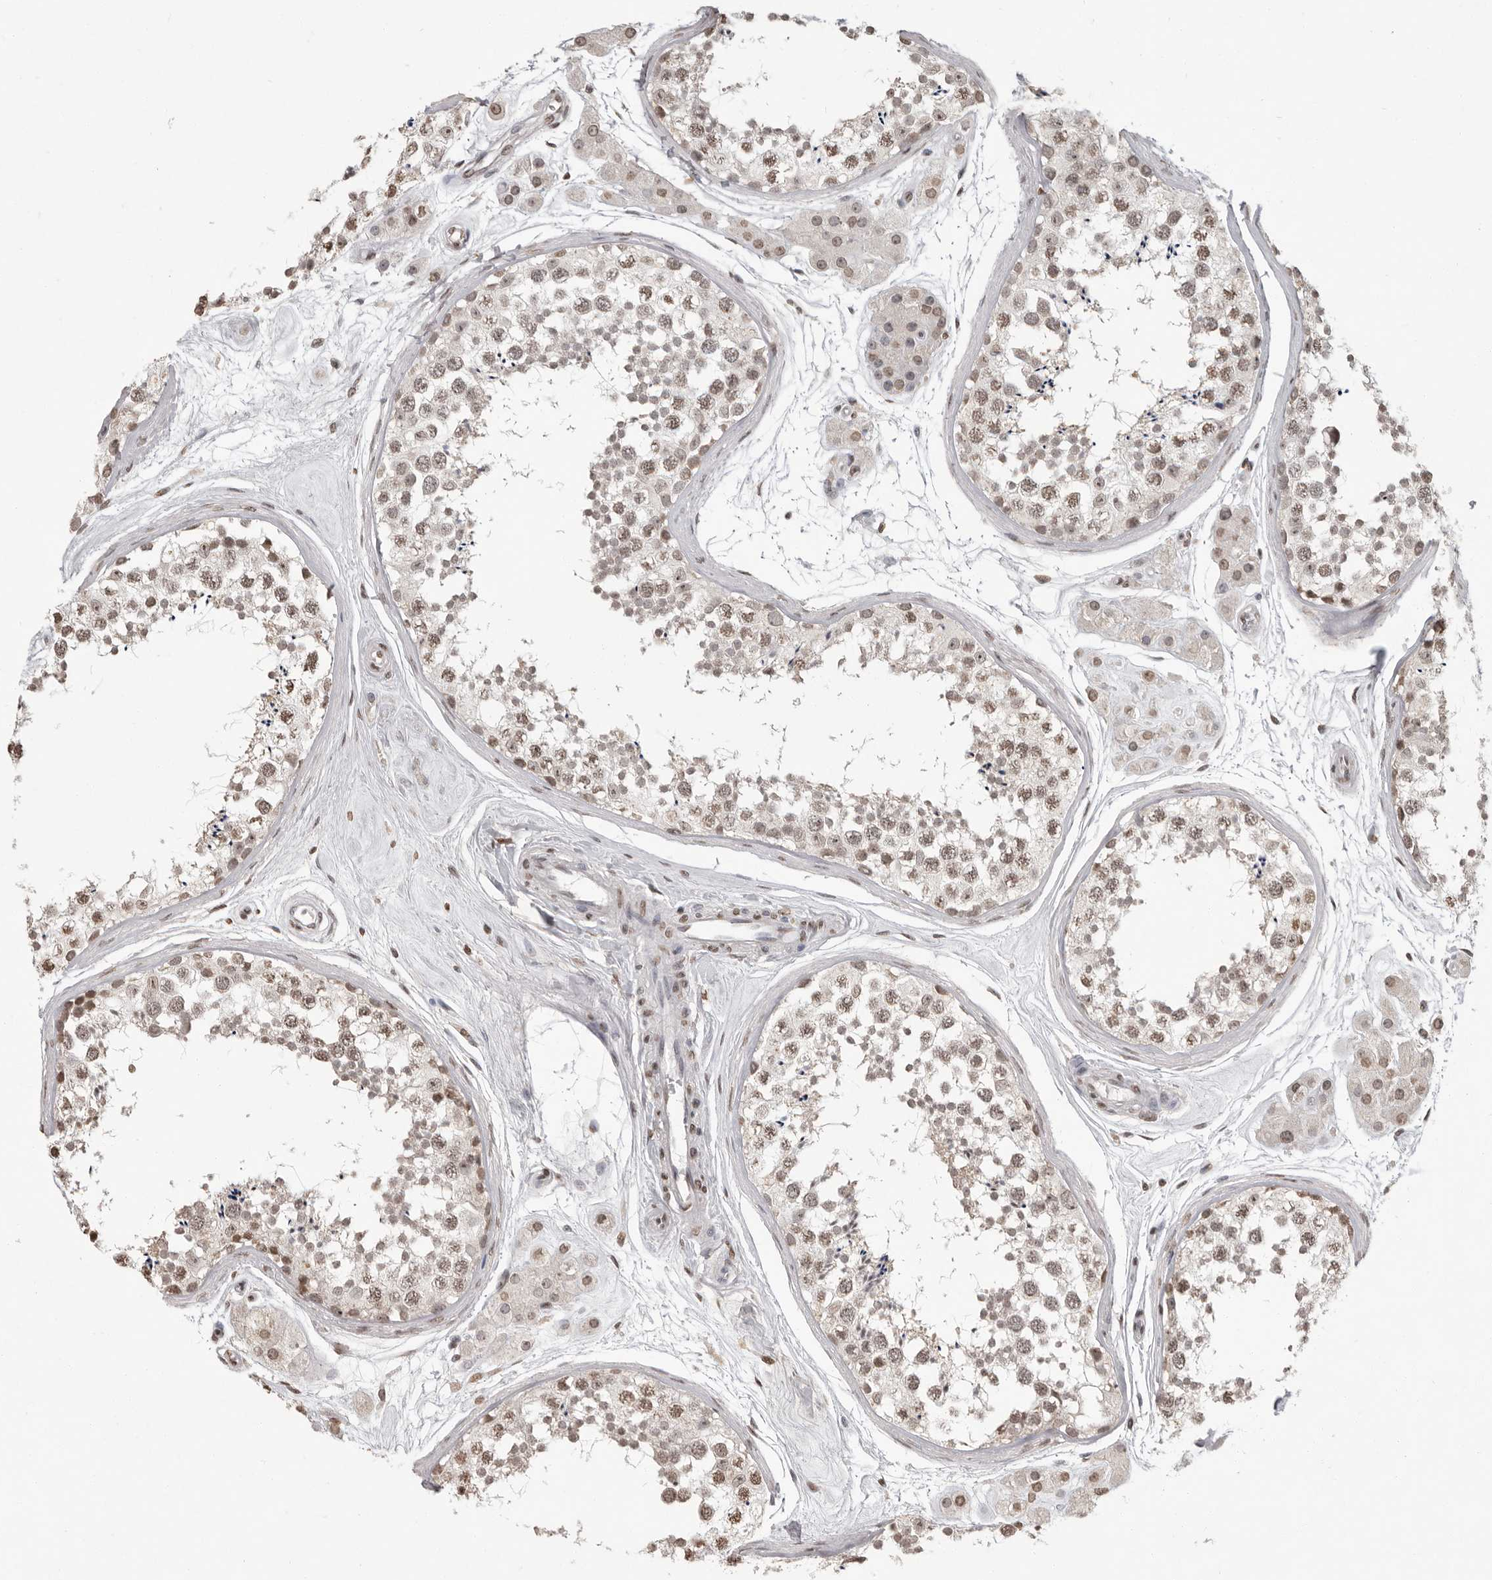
{"staining": {"intensity": "weak", "quantity": ">75%", "location": "nuclear"}, "tissue": "testis", "cell_type": "Cells in seminiferous ducts", "image_type": "normal", "snomed": [{"axis": "morphology", "description": "Normal tissue, NOS"}, {"axis": "topography", "description": "Testis"}], "caption": "An immunohistochemistry histopathology image of unremarkable tissue is shown. Protein staining in brown labels weak nuclear positivity in testis within cells in seminiferous ducts.", "gene": "WDR45", "patient": {"sex": "male", "age": 56}}